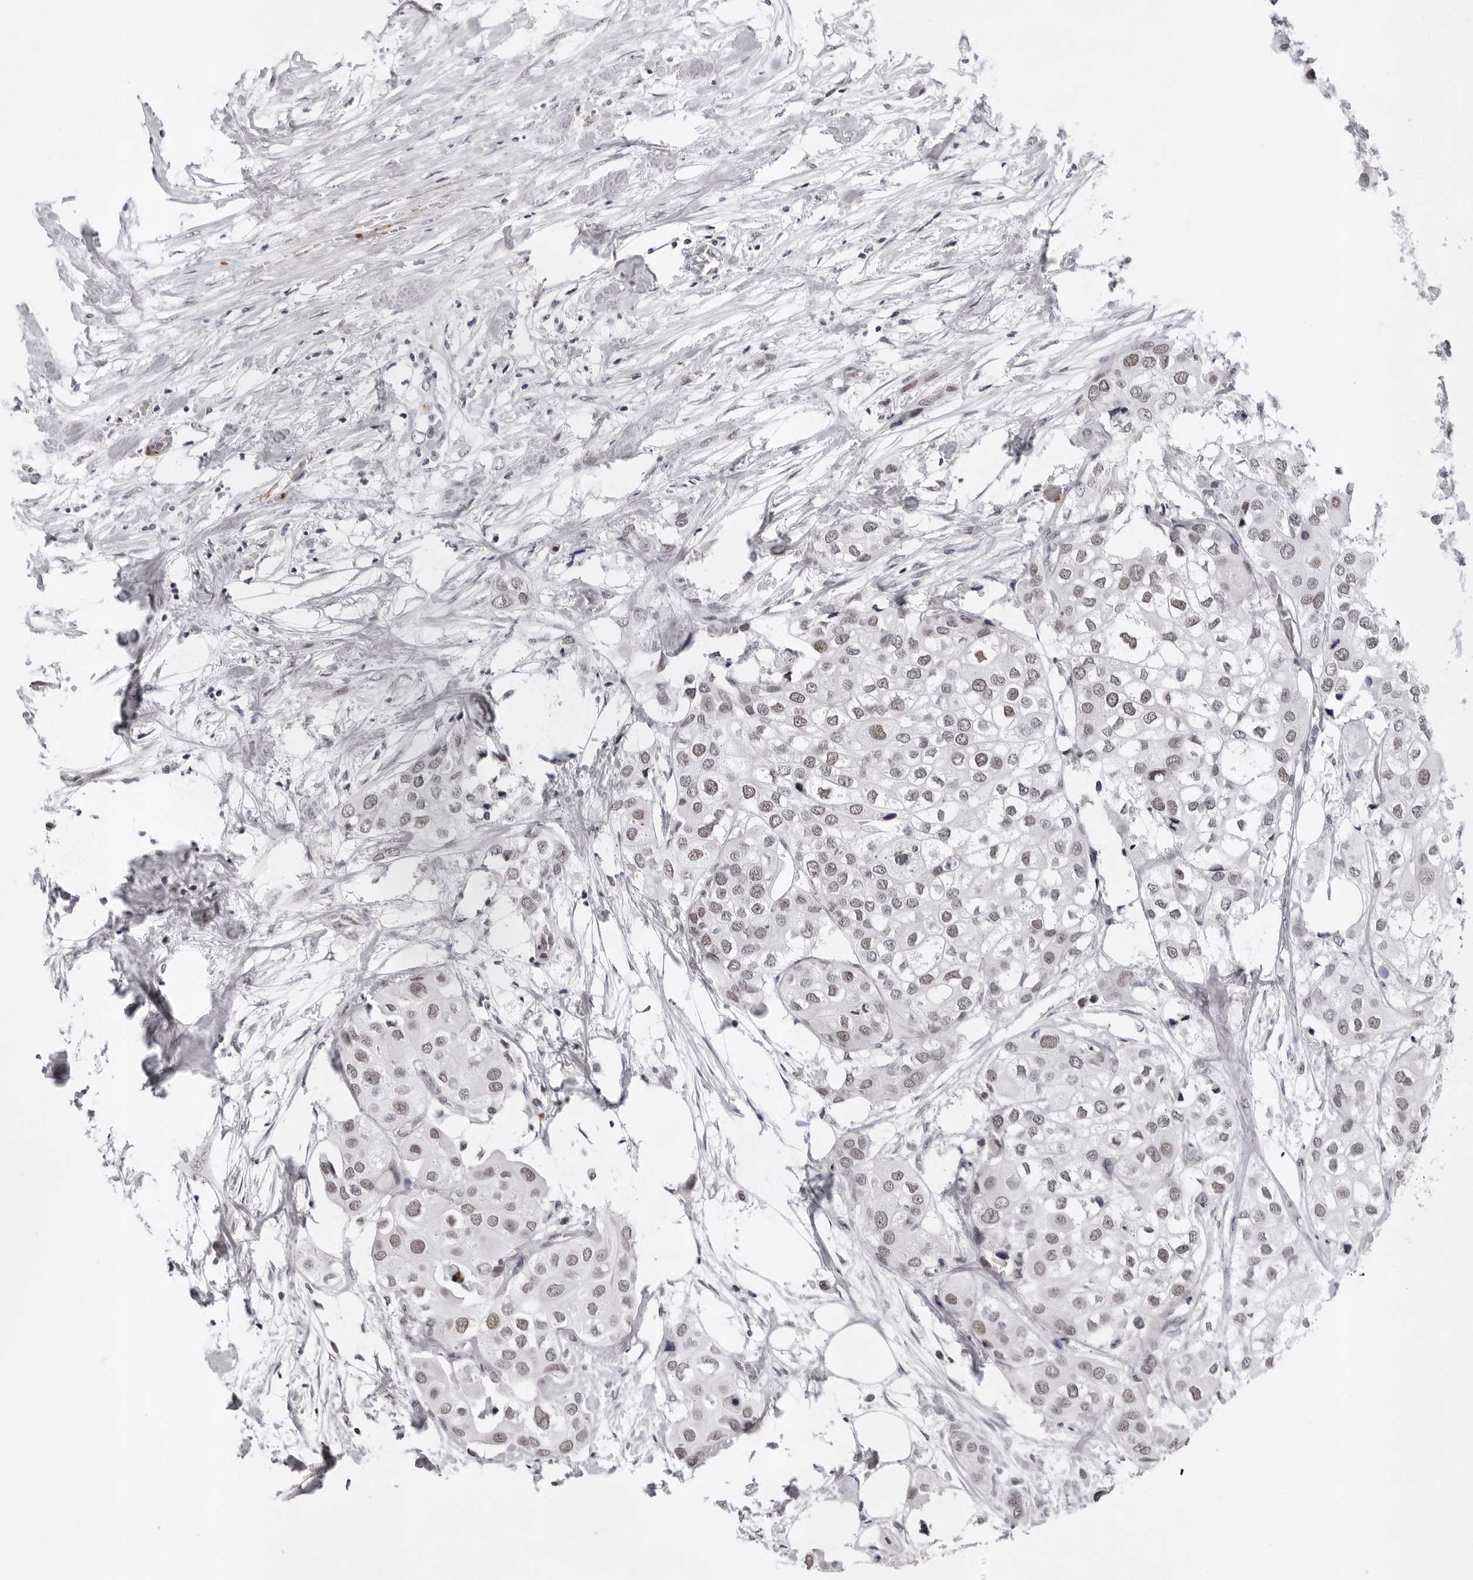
{"staining": {"intensity": "weak", "quantity": ">75%", "location": "nuclear"}, "tissue": "urothelial cancer", "cell_type": "Tumor cells", "image_type": "cancer", "snomed": [{"axis": "morphology", "description": "Urothelial carcinoma, High grade"}, {"axis": "topography", "description": "Urinary bladder"}], "caption": "DAB (3,3'-diaminobenzidine) immunohistochemical staining of high-grade urothelial carcinoma displays weak nuclear protein expression in about >75% of tumor cells.", "gene": "USP1", "patient": {"sex": "male", "age": 64}}